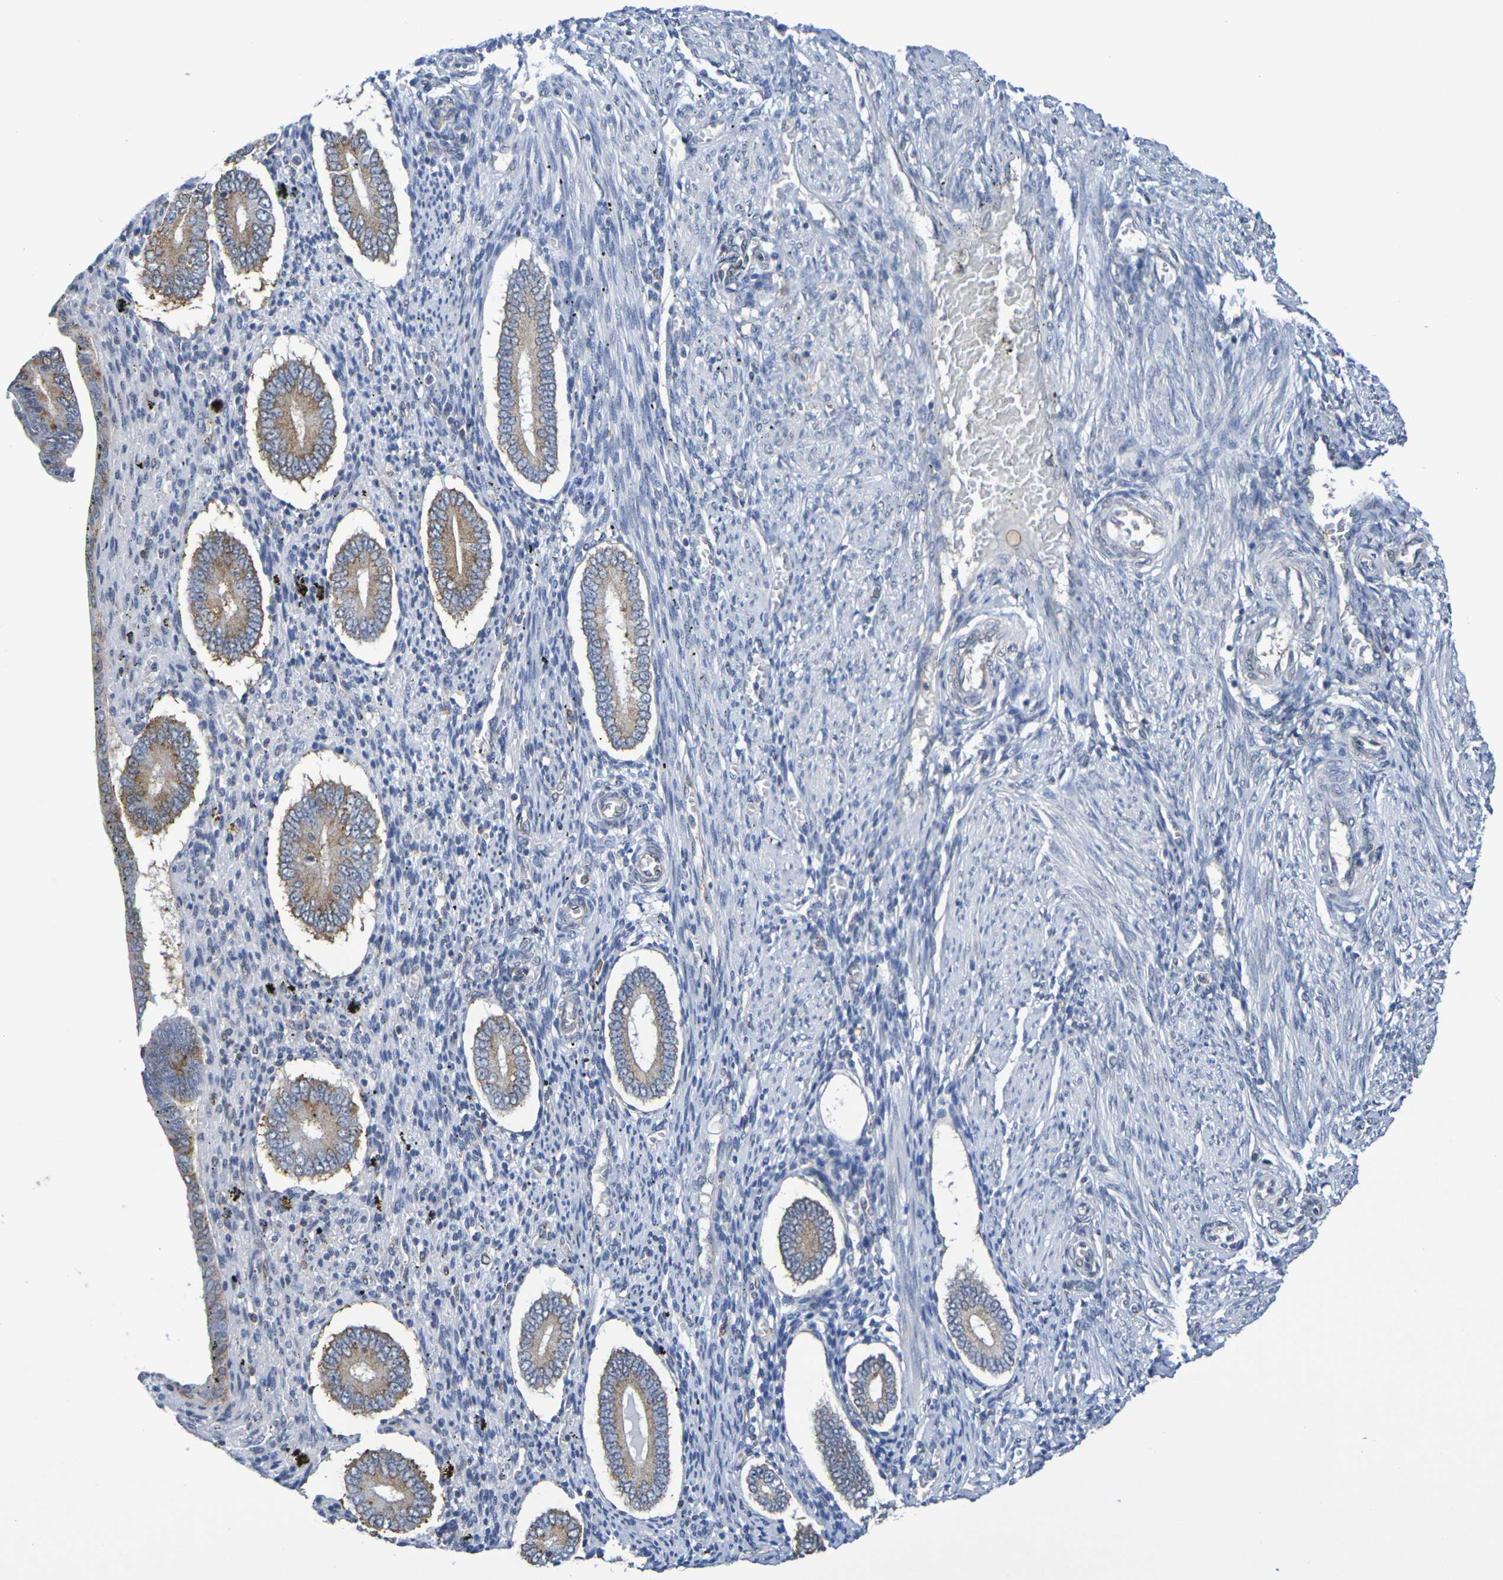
{"staining": {"intensity": "negative", "quantity": "none", "location": "none"}, "tissue": "endometrium", "cell_type": "Cells in endometrial stroma", "image_type": "normal", "snomed": [{"axis": "morphology", "description": "Normal tissue, NOS"}, {"axis": "topography", "description": "Endometrium"}], "caption": "Endometrium stained for a protein using IHC displays no positivity cells in endometrial stroma.", "gene": "CHRNB1", "patient": {"sex": "female", "age": 42}}